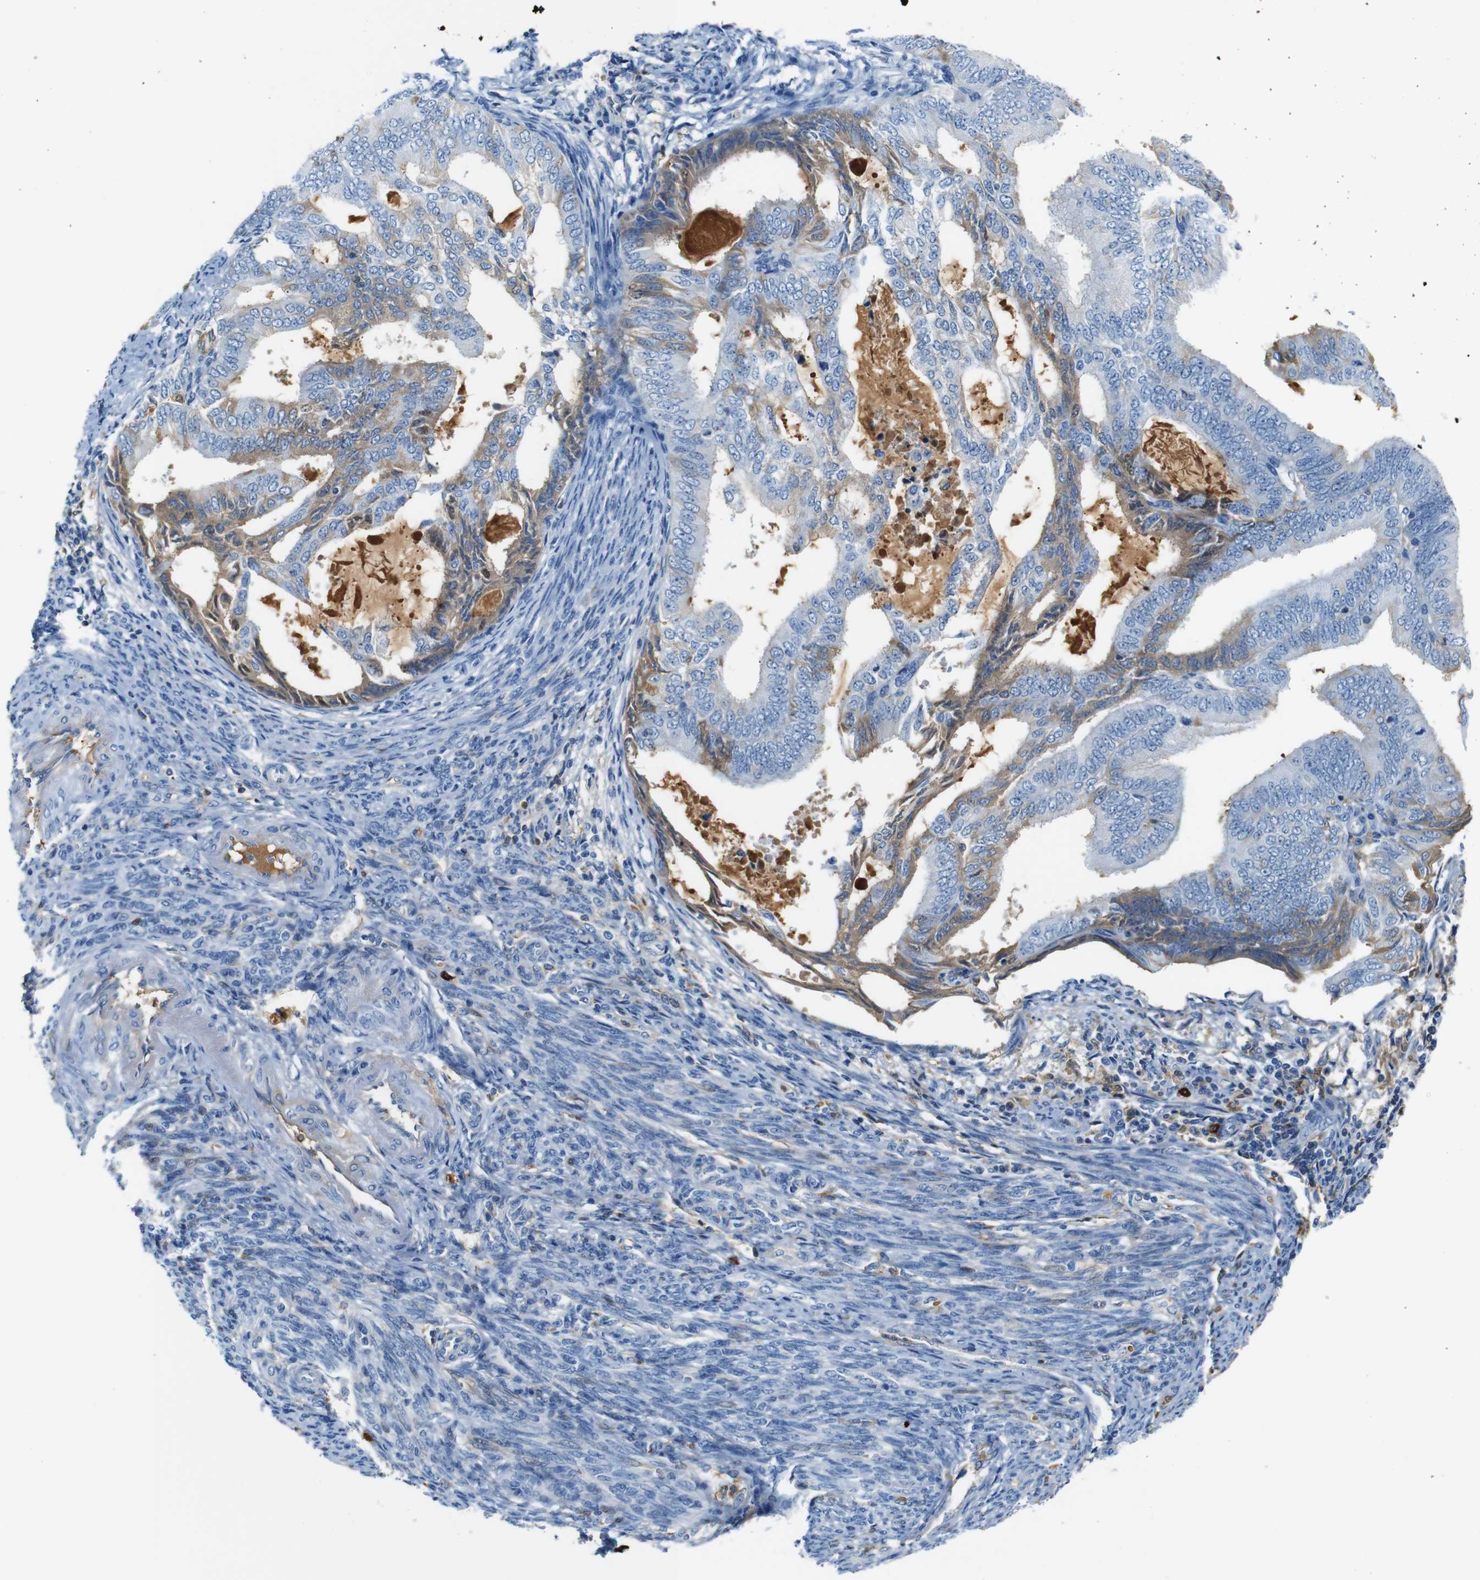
{"staining": {"intensity": "moderate", "quantity": "<25%", "location": "cytoplasmic/membranous"}, "tissue": "endometrial cancer", "cell_type": "Tumor cells", "image_type": "cancer", "snomed": [{"axis": "morphology", "description": "Adenocarcinoma, NOS"}, {"axis": "topography", "description": "Endometrium"}], "caption": "This is a histology image of immunohistochemistry staining of endometrial cancer (adenocarcinoma), which shows moderate positivity in the cytoplasmic/membranous of tumor cells.", "gene": "SERPINA1", "patient": {"sex": "female", "age": 58}}